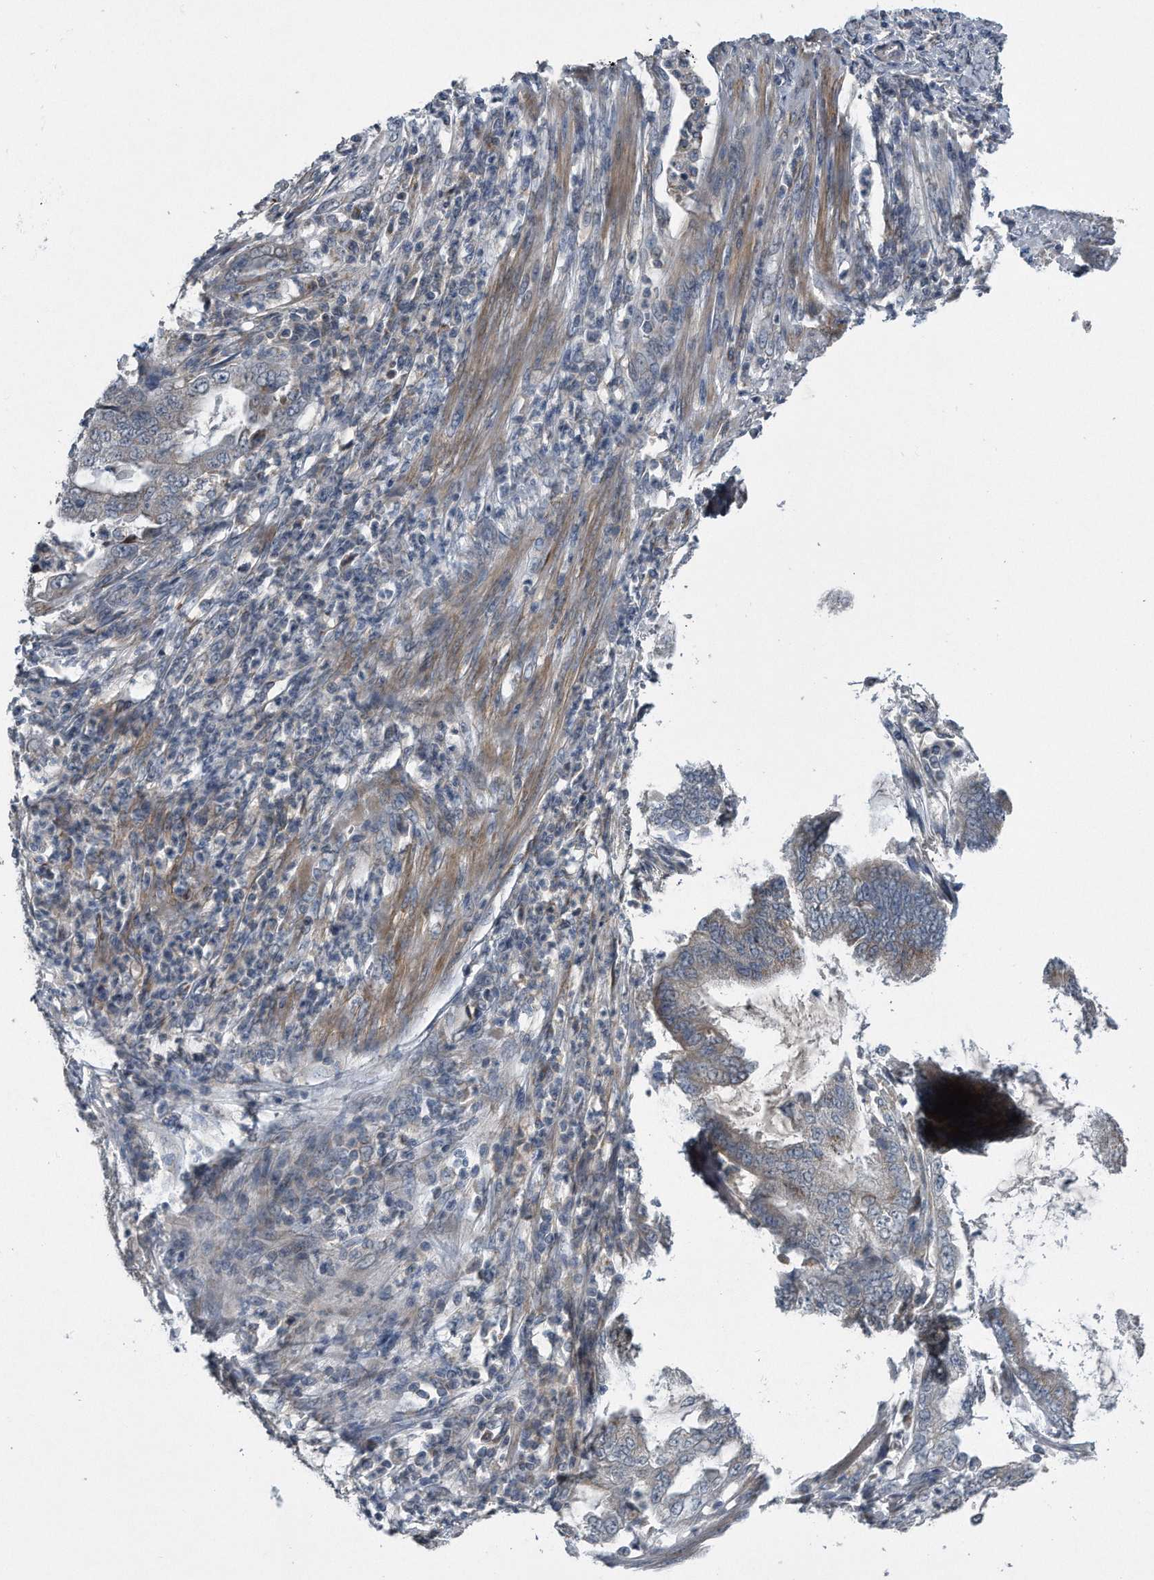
{"staining": {"intensity": "weak", "quantity": "<25%", "location": "cytoplasmic/membranous"}, "tissue": "endometrial cancer", "cell_type": "Tumor cells", "image_type": "cancer", "snomed": [{"axis": "morphology", "description": "Adenocarcinoma, NOS"}, {"axis": "topography", "description": "Endometrium"}], "caption": "This micrograph is of adenocarcinoma (endometrial) stained with IHC to label a protein in brown with the nuclei are counter-stained blue. There is no staining in tumor cells.", "gene": "LYRM4", "patient": {"sex": "female", "age": 49}}